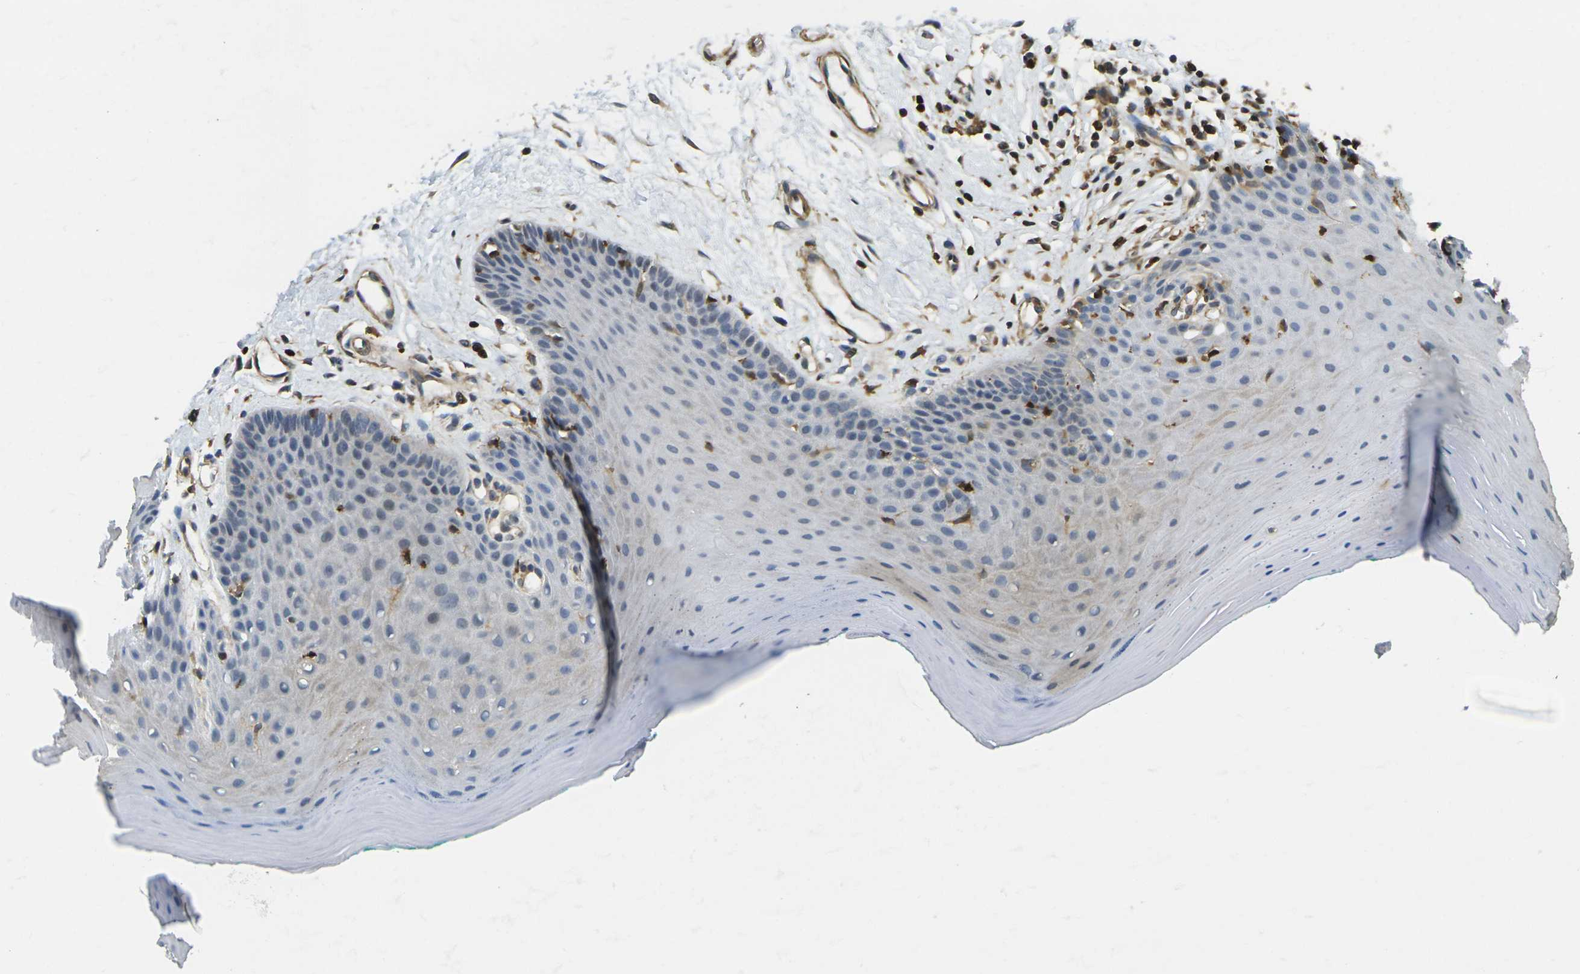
{"staining": {"intensity": "moderate", "quantity": "<25%", "location": "cytoplasmic/membranous"}, "tissue": "oral mucosa", "cell_type": "Squamous epithelial cells", "image_type": "normal", "snomed": [{"axis": "morphology", "description": "Normal tissue, NOS"}, {"axis": "topography", "description": "Skeletal muscle"}, {"axis": "topography", "description": "Oral tissue"}], "caption": "A high-resolution image shows immunohistochemistry (IHC) staining of unremarkable oral mucosa, which shows moderate cytoplasmic/membranous positivity in approximately <25% of squamous epithelial cells.", "gene": "LASP1", "patient": {"sex": "male", "age": 58}}